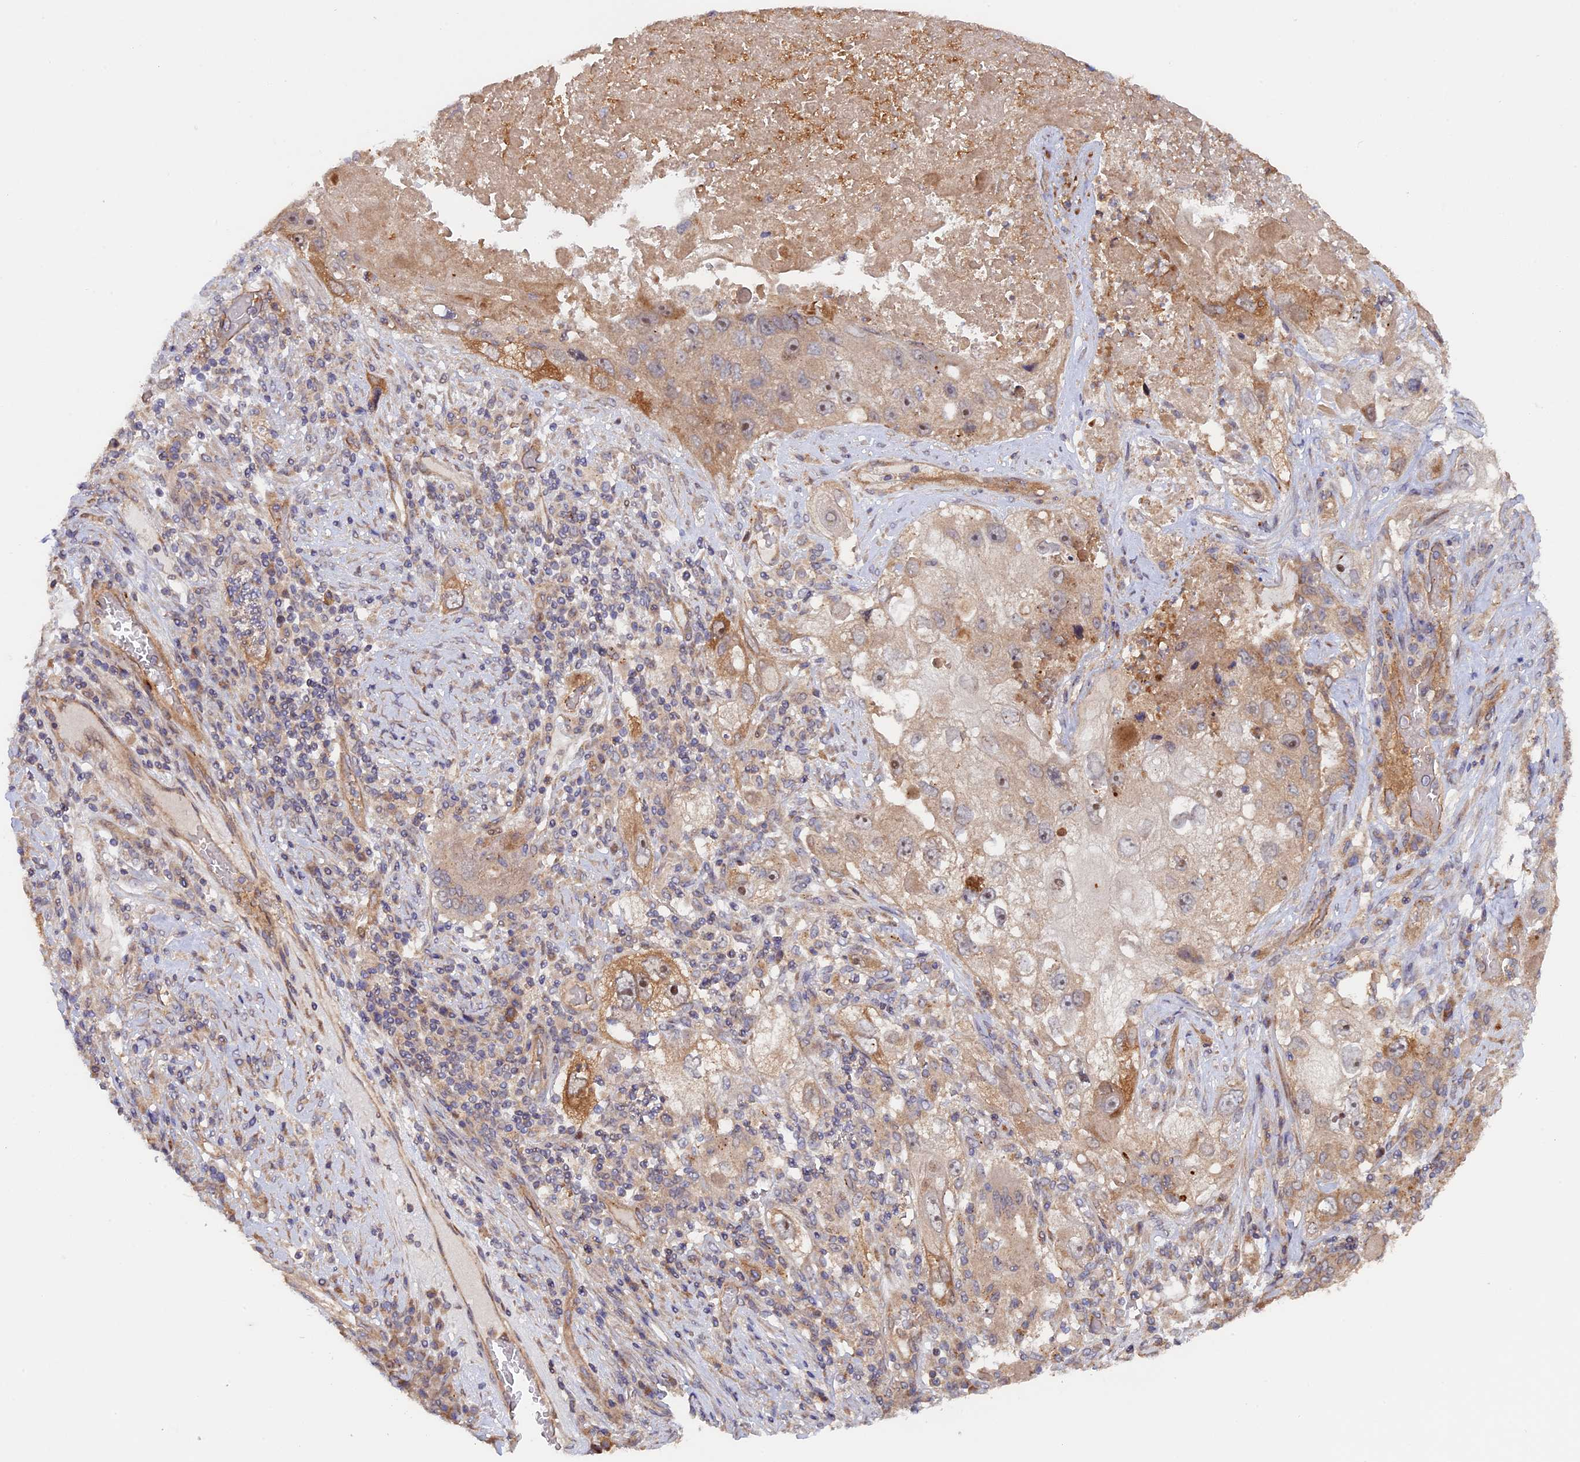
{"staining": {"intensity": "weak", "quantity": ">75%", "location": "cytoplasmic/membranous"}, "tissue": "lung cancer", "cell_type": "Tumor cells", "image_type": "cancer", "snomed": [{"axis": "morphology", "description": "Squamous cell carcinoma, NOS"}, {"axis": "topography", "description": "Lung"}], "caption": "Protein staining demonstrates weak cytoplasmic/membranous staining in about >75% of tumor cells in lung cancer (squamous cell carcinoma). The protein is stained brown, and the nuclei are stained in blue (DAB (3,3'-diaminobenzidine) IHC with brightfield microscopy, high magnification).", "gene": "FERMT1", "patient": {"sex": "male", "age": 61}}